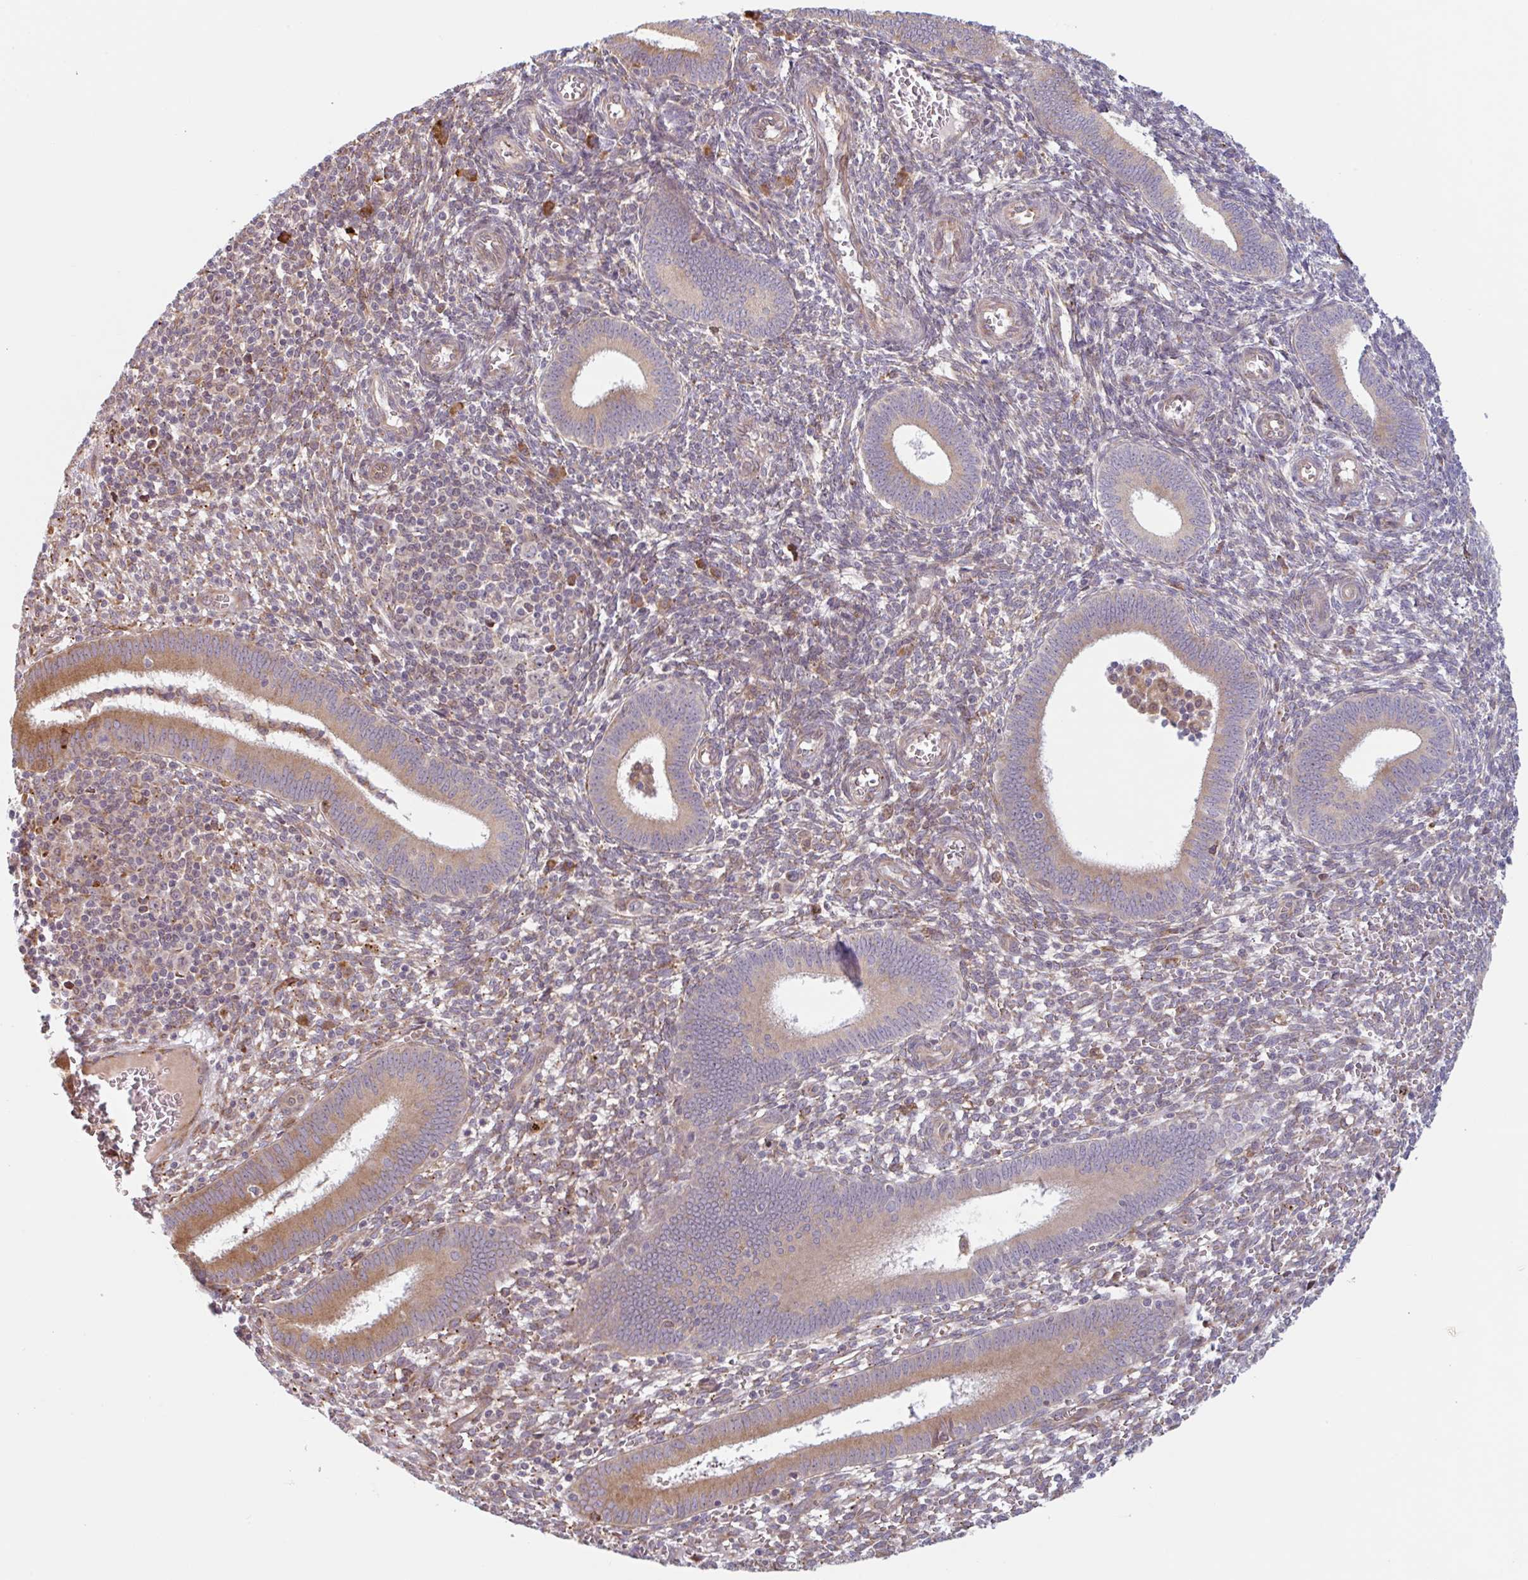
{"staining": {"intensity": "moderate", "quantity": "<25%", "location": "cytoplasmic/membranous"}, "tissue": "endometrium", "cell_type": "Cells in endometrial stroma", "image_type": "normal", "snomed": [{"axis": "morphology", "description": "Normal tissue, NOS"}, {"axis": "topography", "description": "Endometrium"}], "caption": "Immunohistochemistry micrograph of benign endometrium stained for a protein (brown), which demonstrates low levels of moderate cytoplasmic/membranous expression in approximately <25% of cells in endometrial stroma.", "gene": "RIT1", "patient": {"sex": "female", "age": 41}}